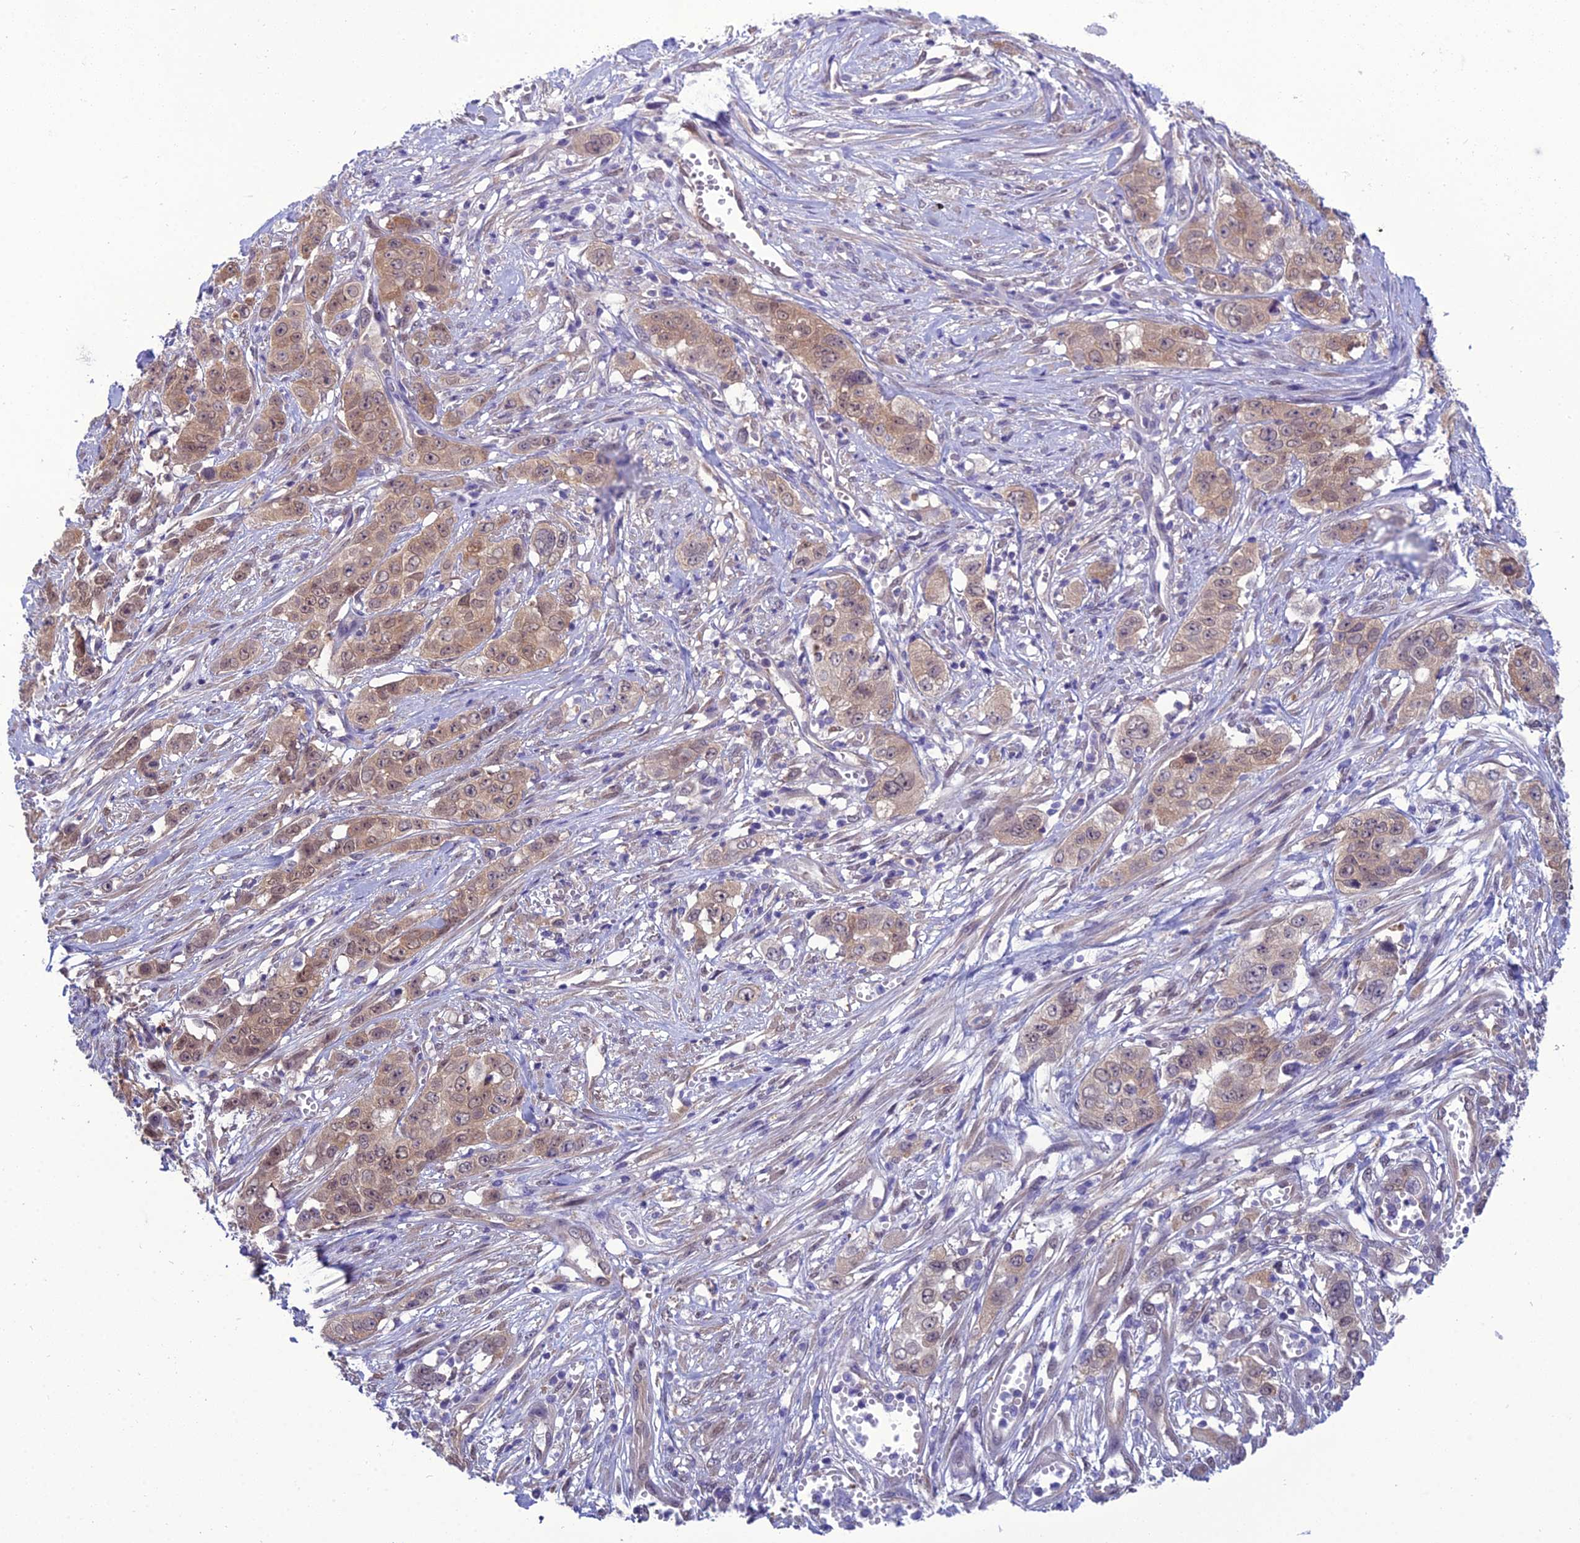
{"staining": {"intensity": "weak", "quantity": ">75%", "location": "cytoplasmic/membranous,nuclear"}, "tissue": "stomach cancer", "cell_type": "Tumor cells", "image_type": "cancer", "snomed": [{"axis": "morphology", "description": "Adenocarcinoma, NOS"}, {"axis": "topography", "description": "Stomach, upper"}], "caption": "An image of human stomach cancer stained for a protein exhibits weak cytoplasmic/membranous and nuclear brown staining in tumor cells.", "gene": "GNPNAT1", "patient": {"sex": "male", "age": 62}}